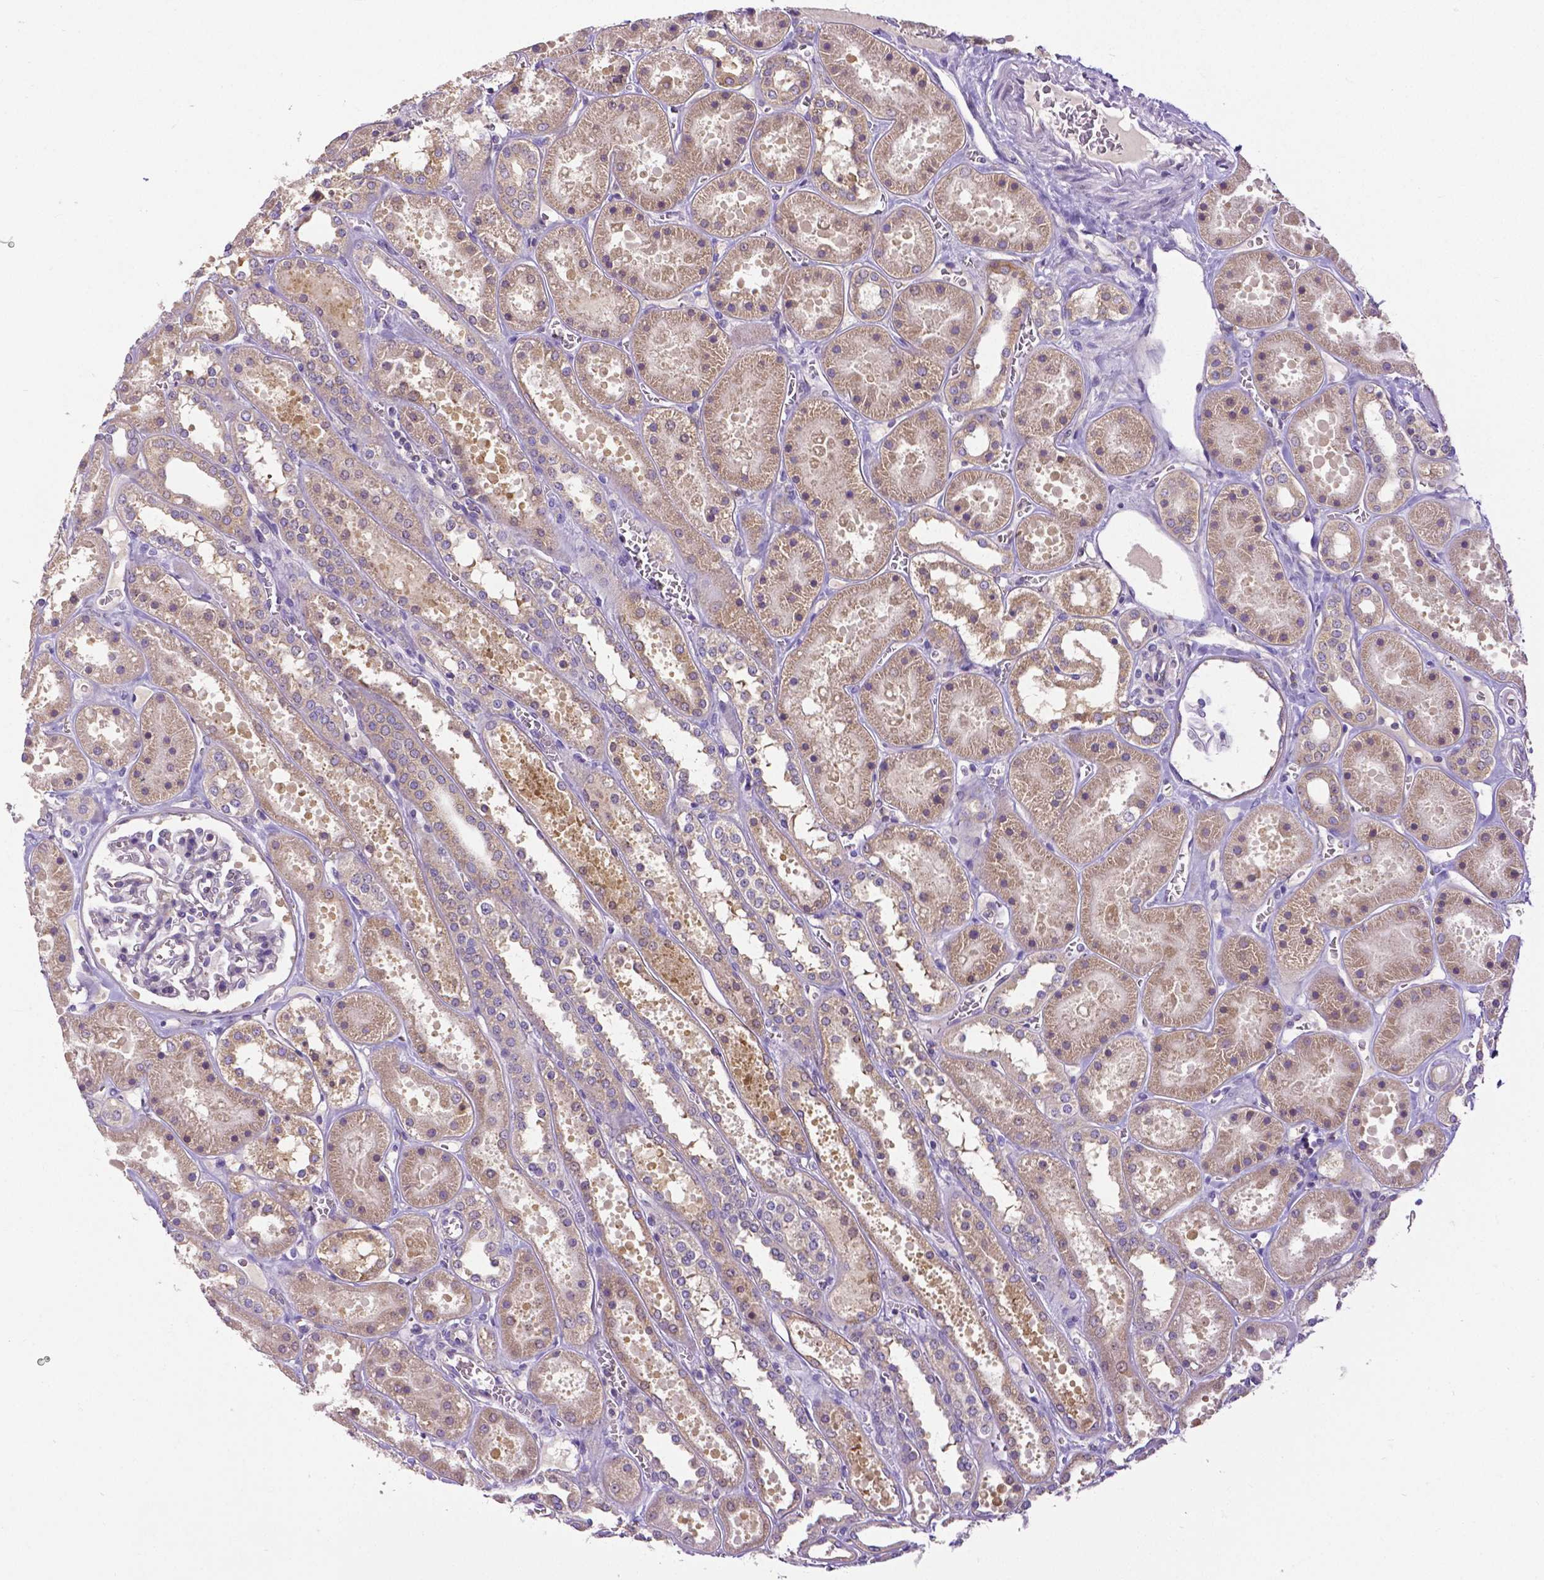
{"staining": {"intensity": "negative", "quantity": "none", "location": "none"}, "tissue": "kidney", "cell_type": "Cells in glomeruli", "image_type": "normal", "snomed": [{"axis": "morphology", "description": "Normal tissue, NOS"}, {"axis": "topography", "description": "Kidney"}], "caption": "Immunohistochemistry (IHC) of benign human kidney reveals no expression in cells in glomeruli. (DAB (3,3'-diaminobenzidine) immunohistochemistry with hematoxylin counter stain).", "gene": "DICER1", "patient": {"sex": "female", "age": 41}}